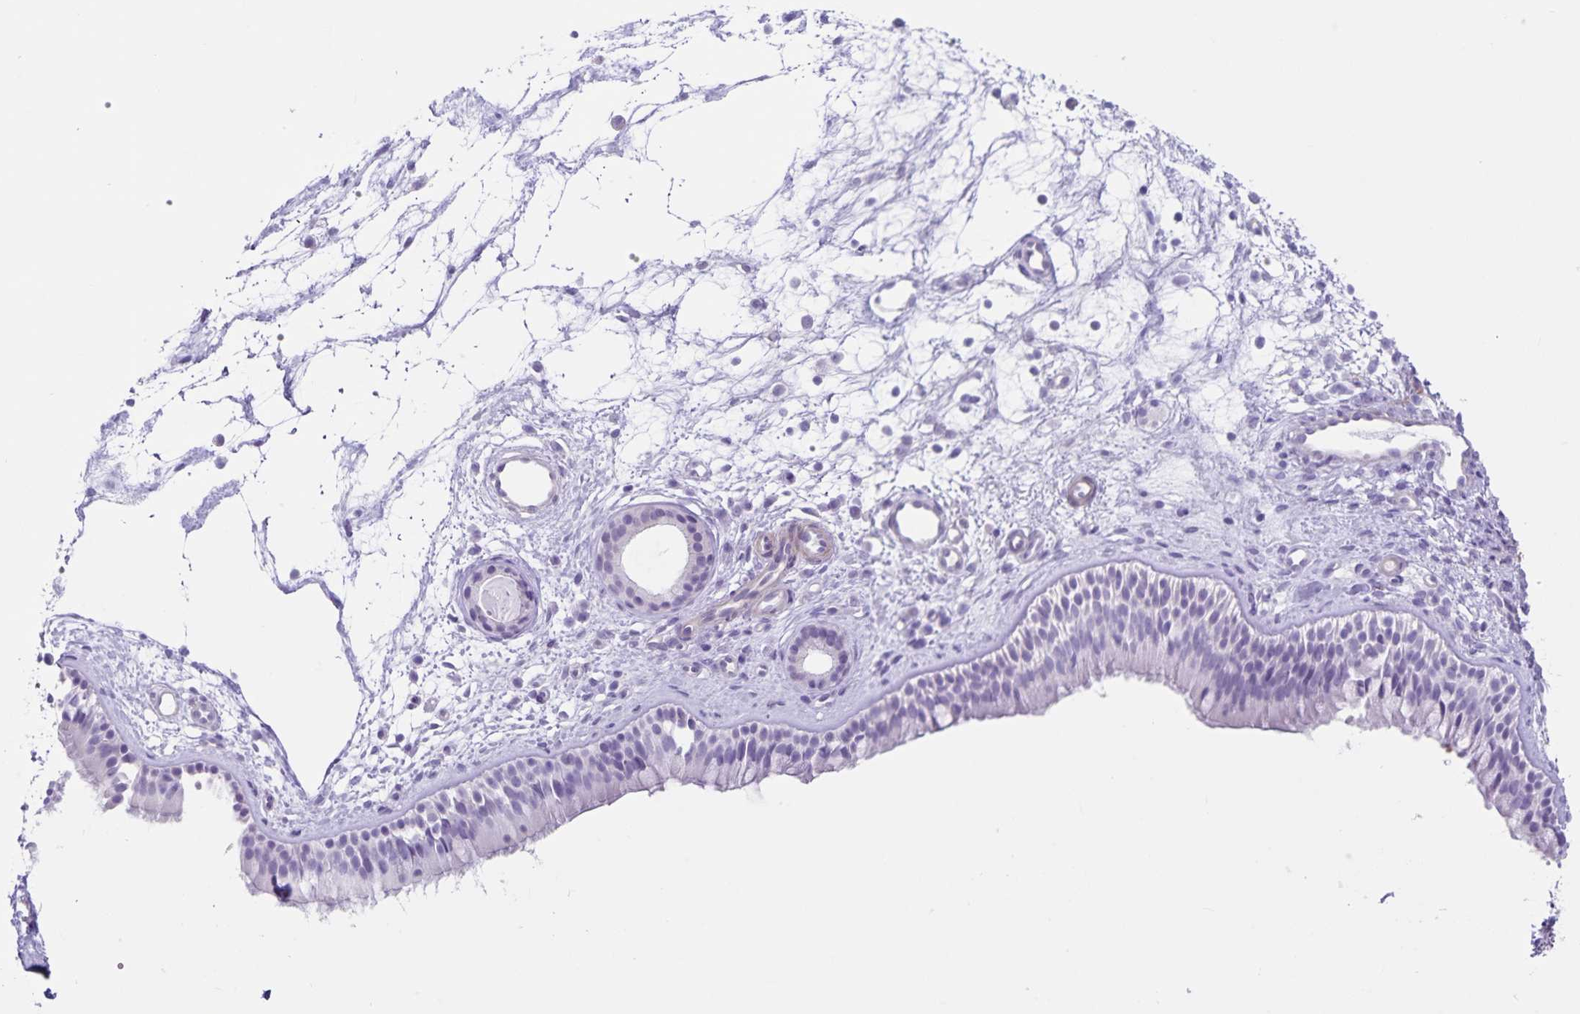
{"staining": {"intensity": "negative", "quantity": "none", "location": "none"}, "tissue": "nasopharynx", "cell_type": "Respiratory epithelial cells", "image_type": "normal", "snomed": [{"axis": "morphology", "description": "Normal tissue, NOS"}, {"axis": "topography", "description": "Nasopharynx"}], "caption": "This is an immunohistochemistry (IHC) image of normal nasopharynx. There is no positivity in respiratory epithelial cells.", "gene": "C11orf42", "patient": {"sex": "female", "age": 70}}